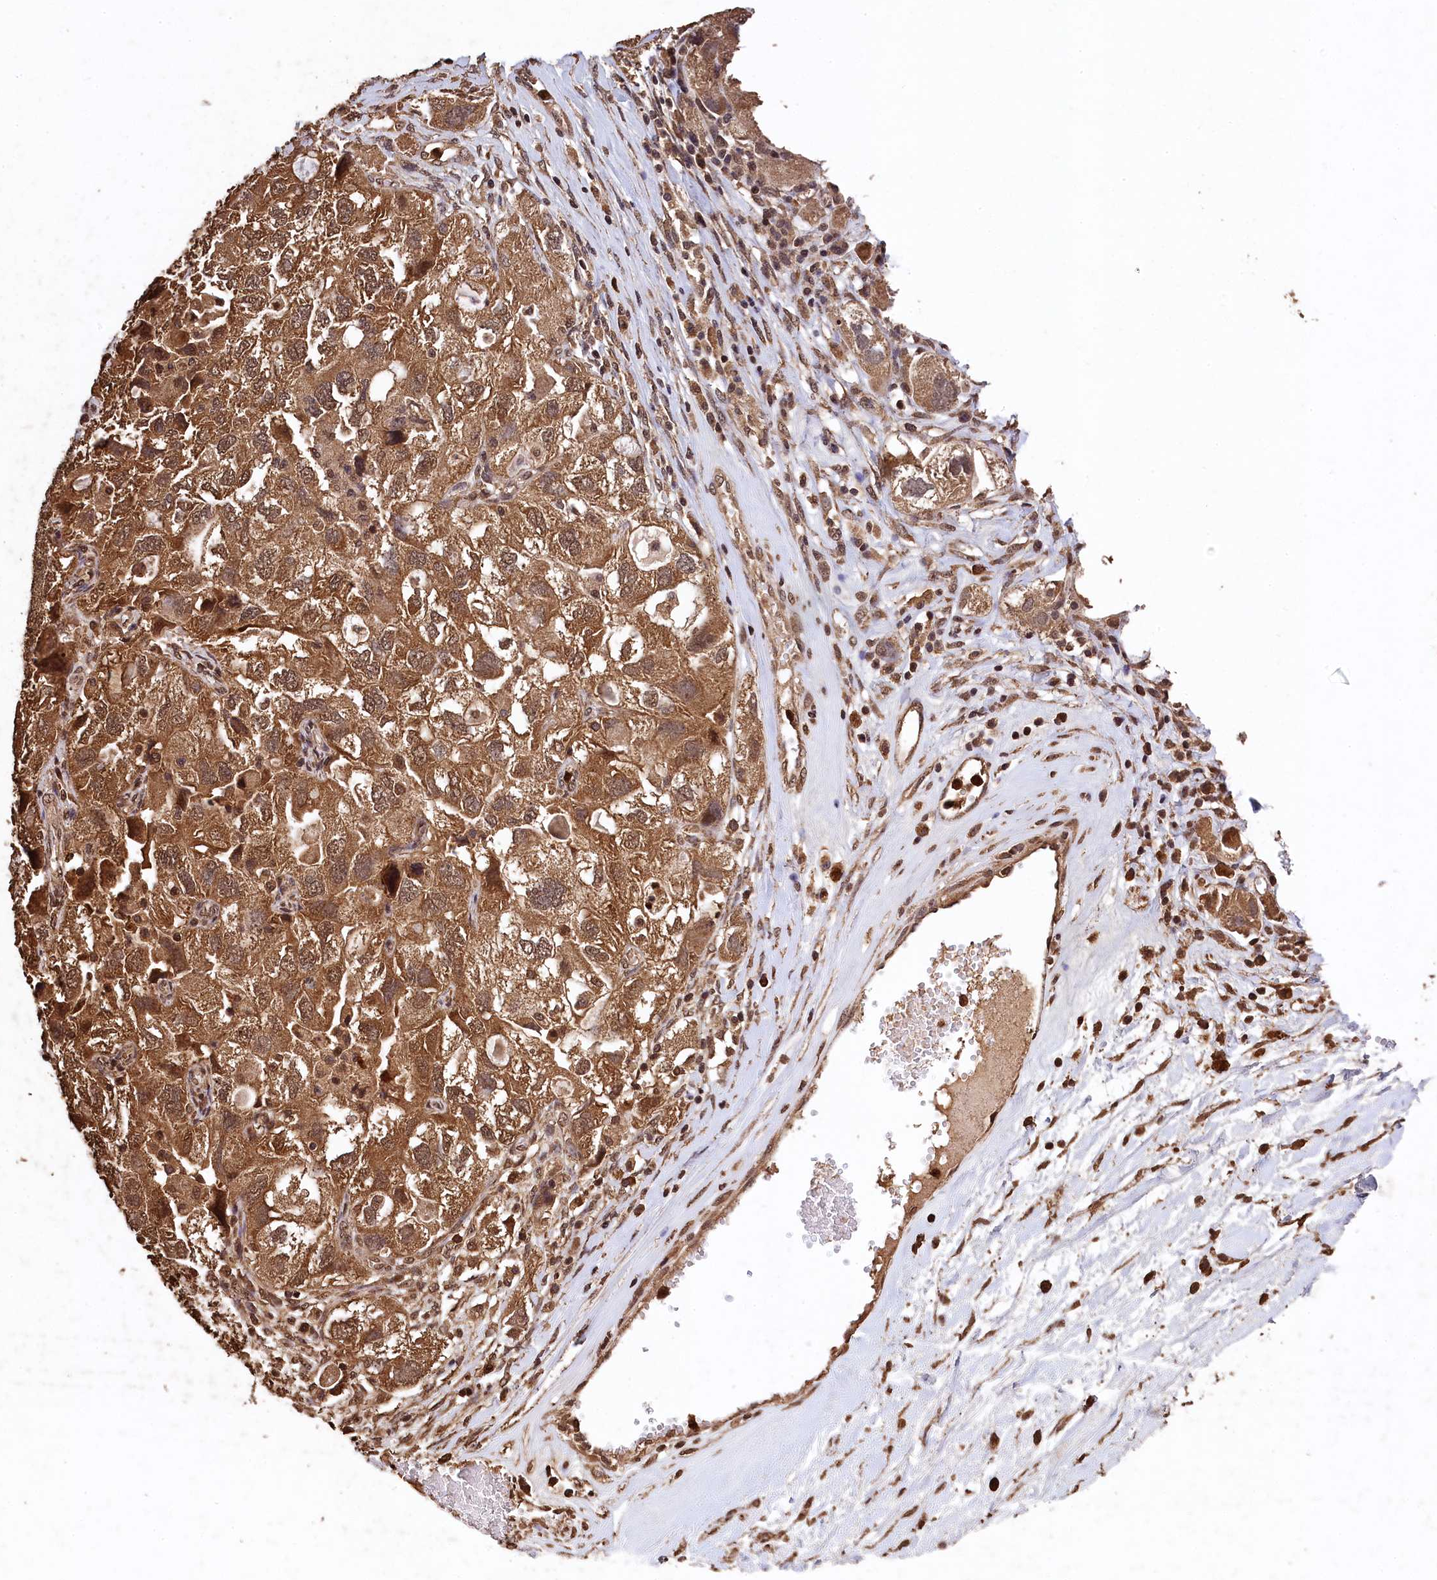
{"staining": {"intensity": "moderate", "quantity": ">75%", "location": "cytoplasmic/membranous,nuclear"}, "tissue": "ovarian cancer", "cell_type": "Tumor cells", "image_type": "cancer", "snomed": [{"axis": "morphology", "description": "Carcinoma, NOS"}, {"axis": "morphology", "description": "Cystadenocarcinoma, serous, NOS"}, {"axis": "topography", "description": "Ovary"}], "caption": "Immunohistochemical staining of human carcinoma (ovarian) shows medium levels of moderate cytoplasmic/membranous and nuclear protein expression in about >75% of tumor cells.", "gene": "CEP57L1", "patient": {"sex": "female", "age": 69}}